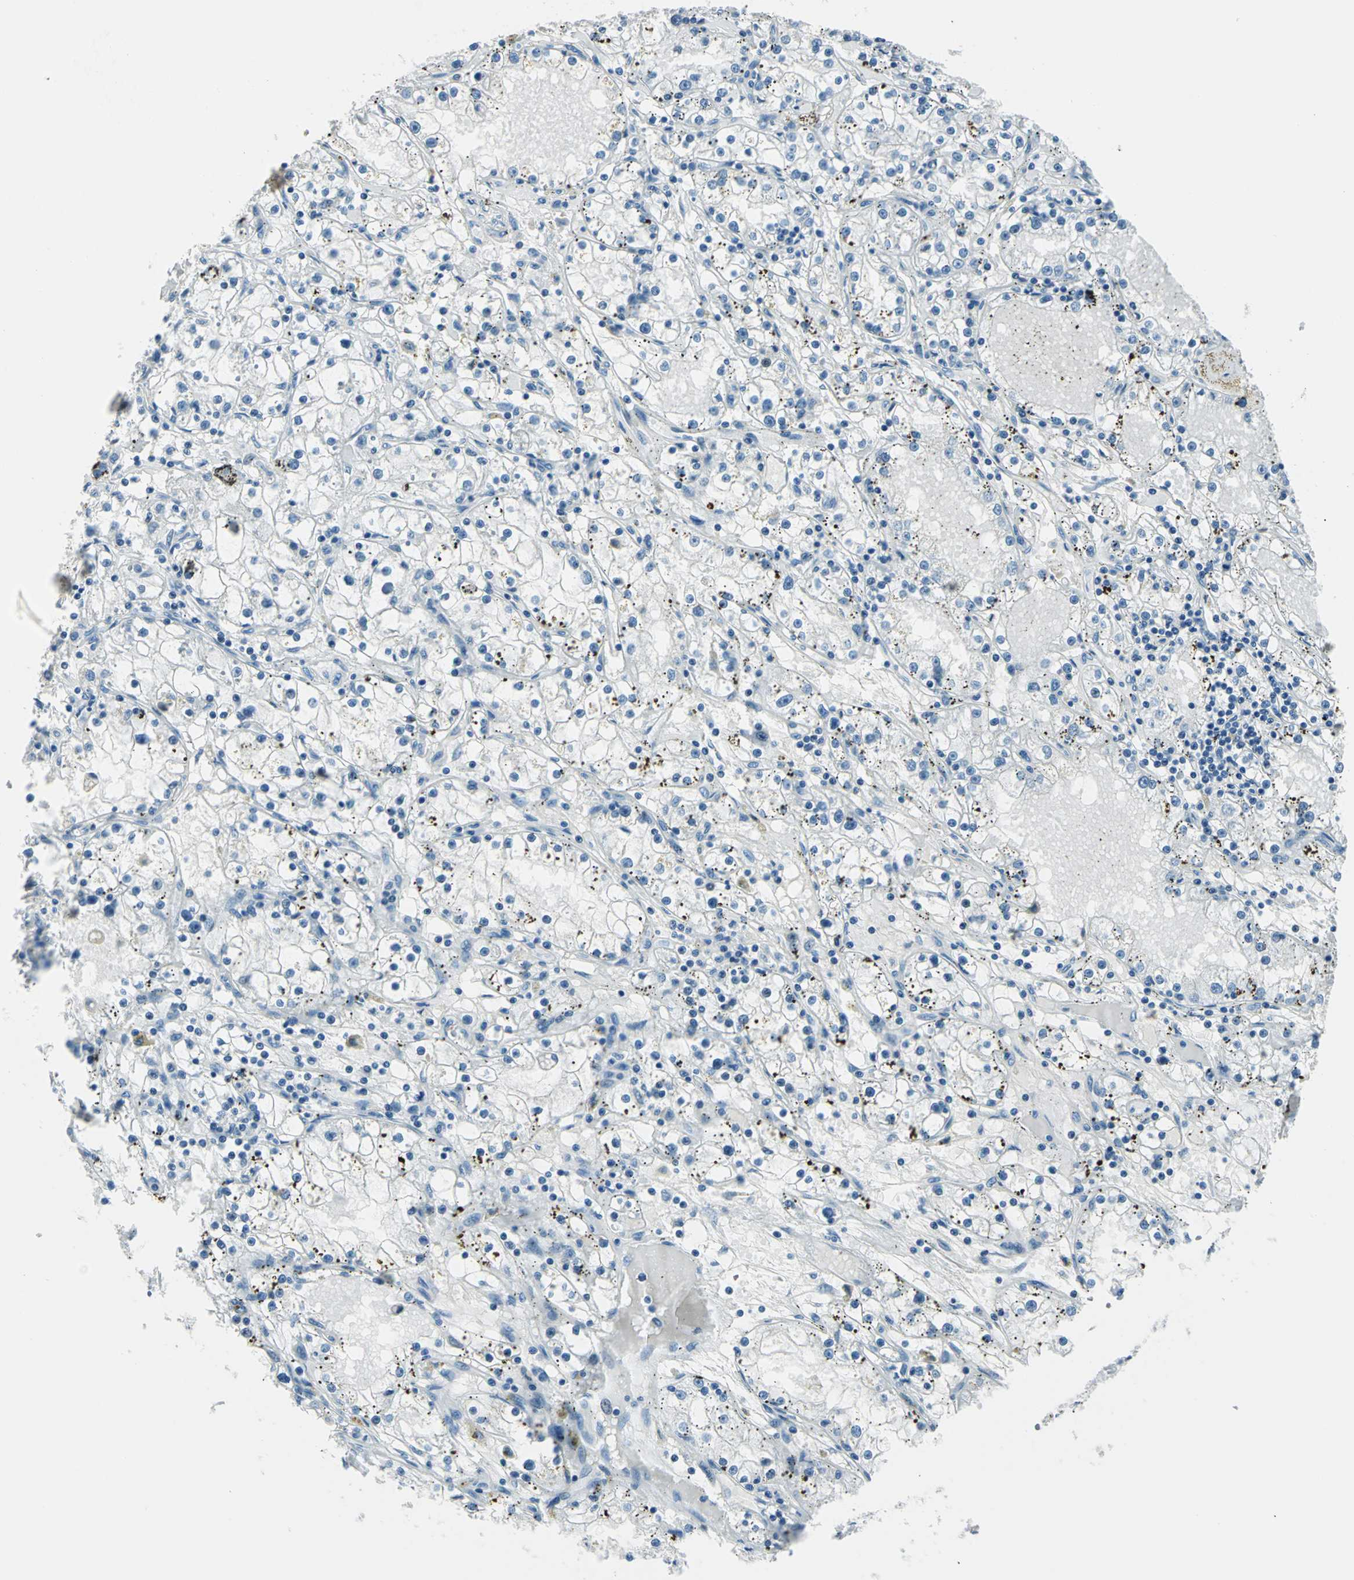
{"staining": {"intensity": "negative", "quantity": "none", "location": "none"}, "tissue": "renal cancer", "cell_type": "Tumor cells", "image_type": "cancer", "snomed": [{"axis": "morphology", "description": "Adenocarcinoma, NOS"}, {"axis": "topography", "description": "Kidney"}], "caption": "Tumor cells show no significant staining in adenocarcinoma (renal). (Brightfield microscopy of DAB IHC at high magnification).", "gene": "AKR1A1", "patient": {"sex": "male", "age": 56}}